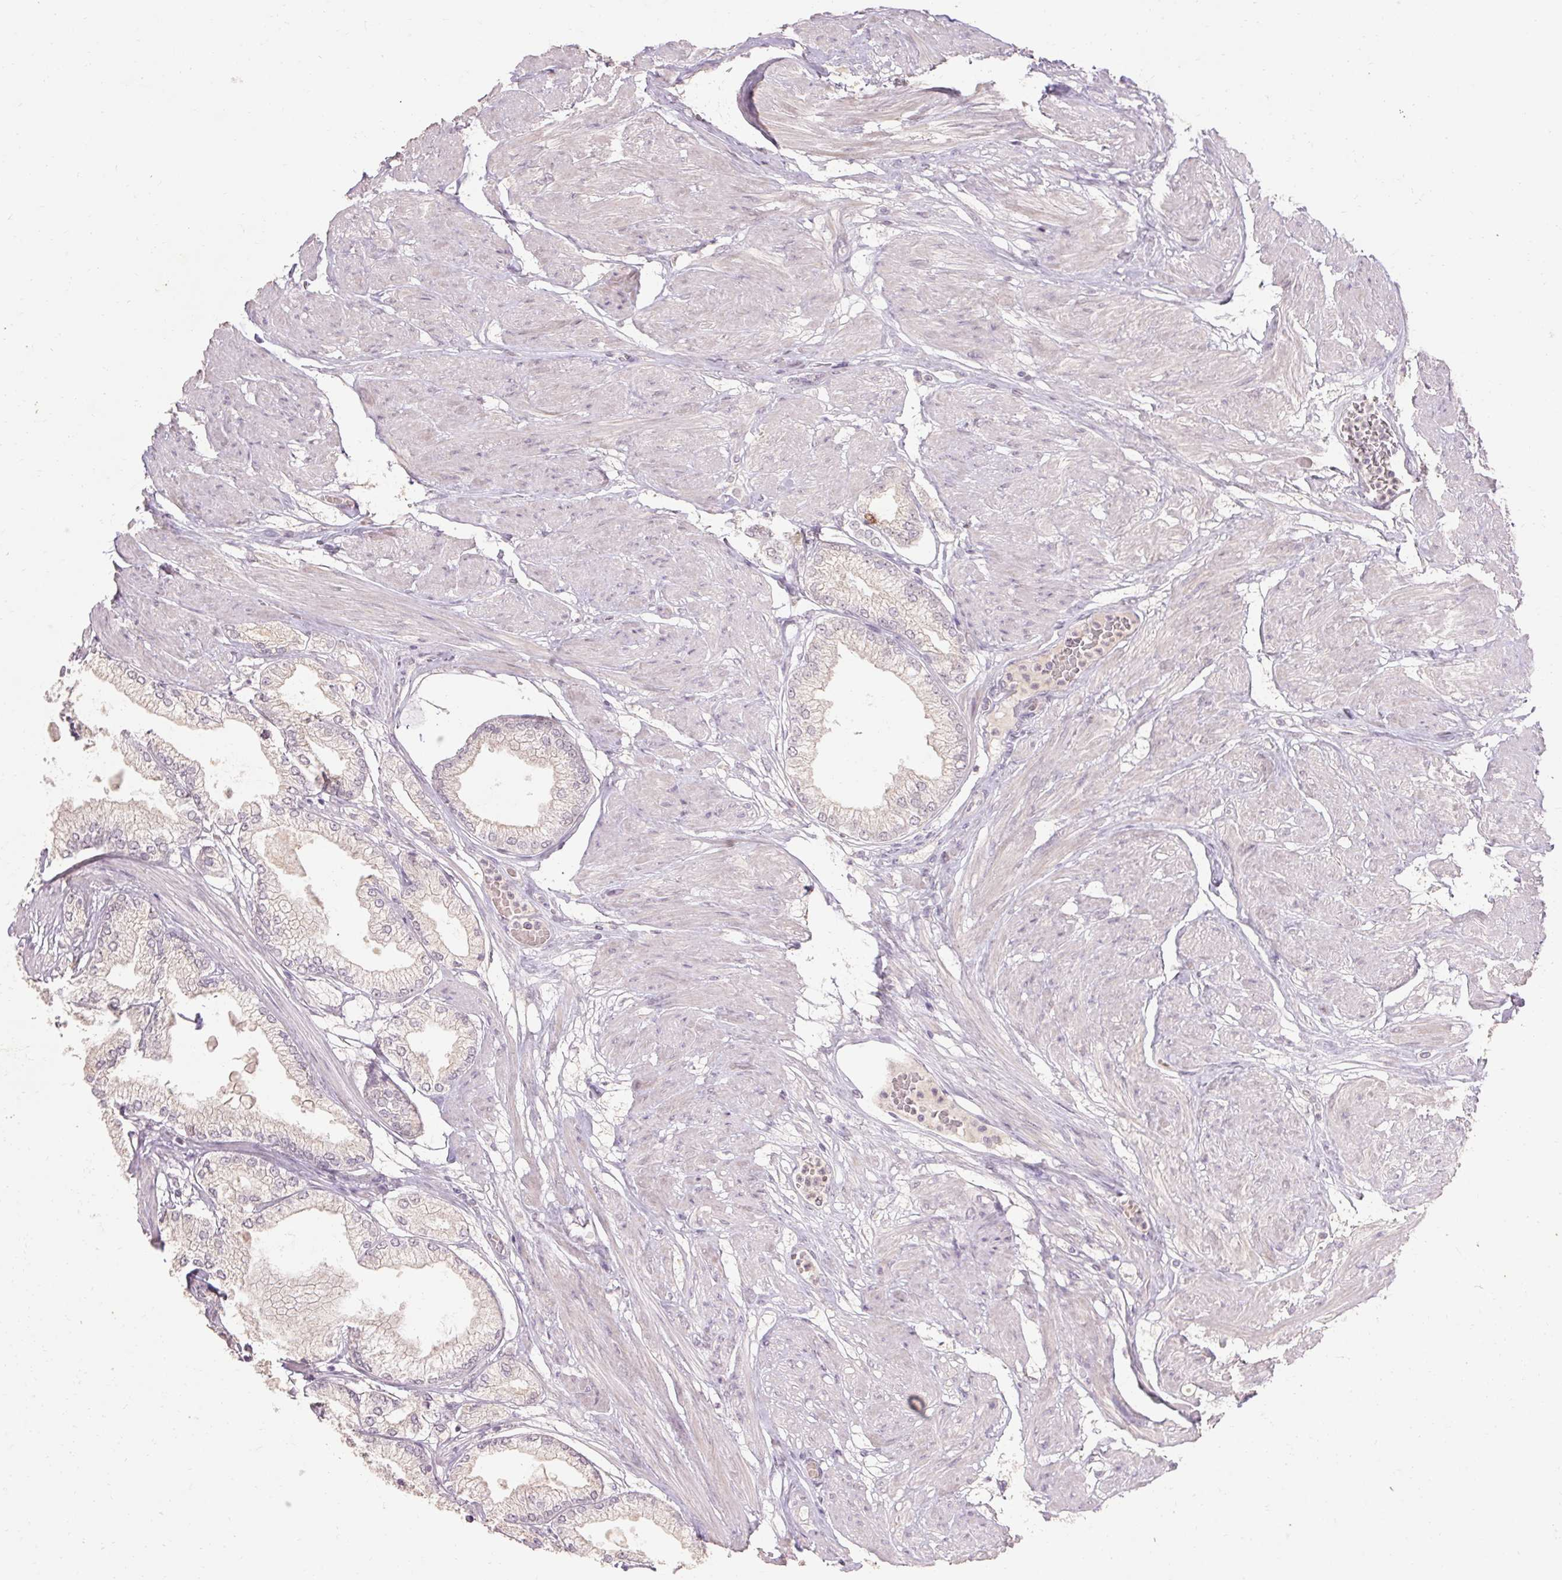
{"staining": {"intensity": "negative", "quantity": "none", "location": "none"}, "tissue": "prostate cancer", "cell_type": "Tumor cells", "image_type": "cancer", "snomed": [{"axis": "morphology", "description": "Adenocarcinoma, High grade"}, {"axis": "topography", "description": "Prostate"}], "caption": "Prostate cancer (high-grade adenocarcinoma) was stained to show a protein in brown. There is no significant positivity in tumor cells.", "gene": "SKP2", "patient": {"sex": "male", "age": 68}}